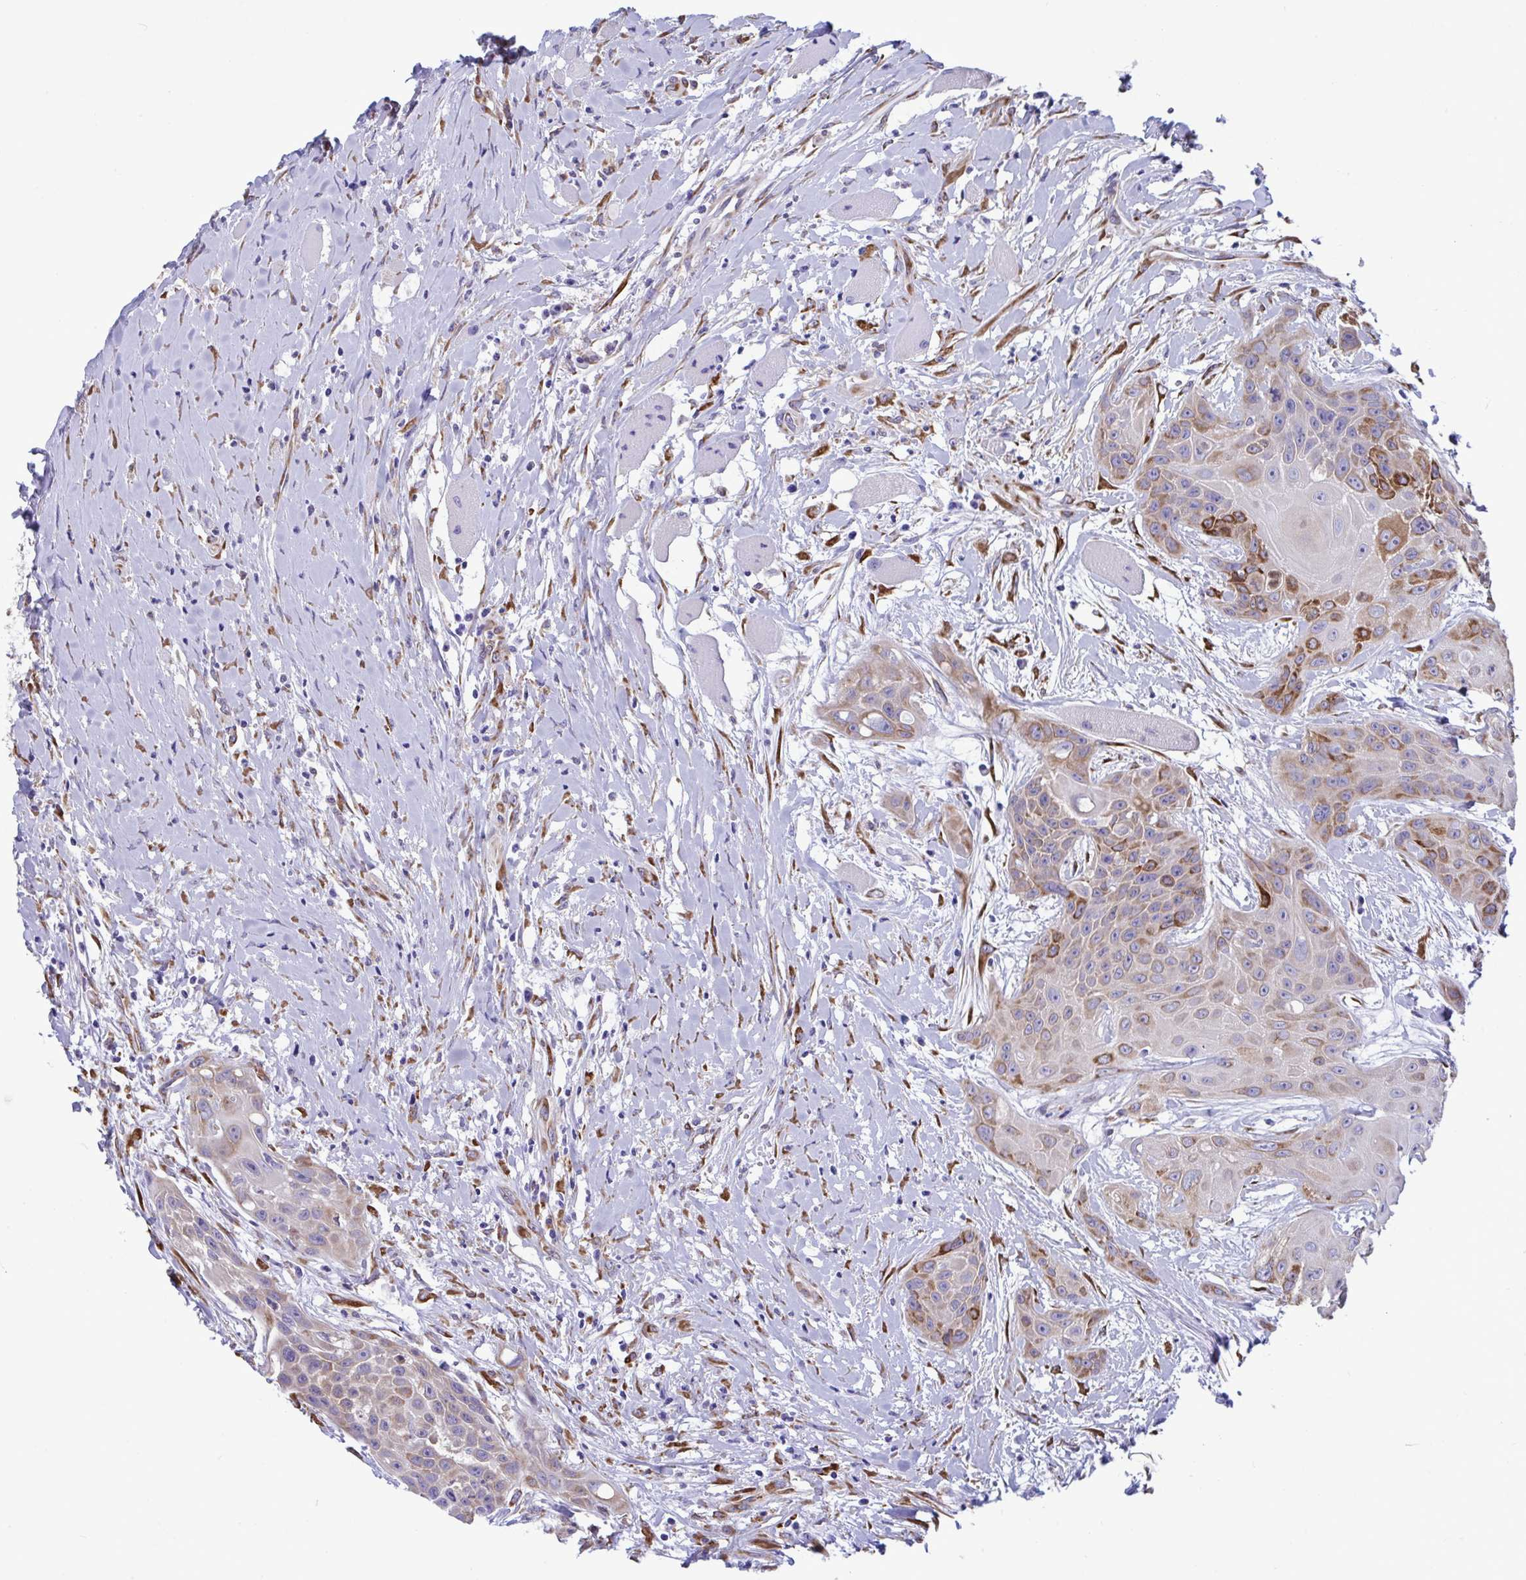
{"staining": {"intensity": "strong", "quantity": "25%-75%", "location": "cytoplasmic/membranous"}, "tissue": "head and neck cancer", "cell_type": "Tumor cells", "image_type": "cancer", "snomed": [{"axis": "morphology", "description": "Squamous cell carcinoma, NOS"}, {"axis": "topography", "description": "Head-Neck"}], "caption": "About 25%-75% of tumor cells in squamous cell carcinoma (head and neck) exhibit strong cytoplasmic/membranous protein expression as visualized by brown immunohistochemical staining.", "gene": "ASPH", "patient": {"sex": "female", "age": 73}}